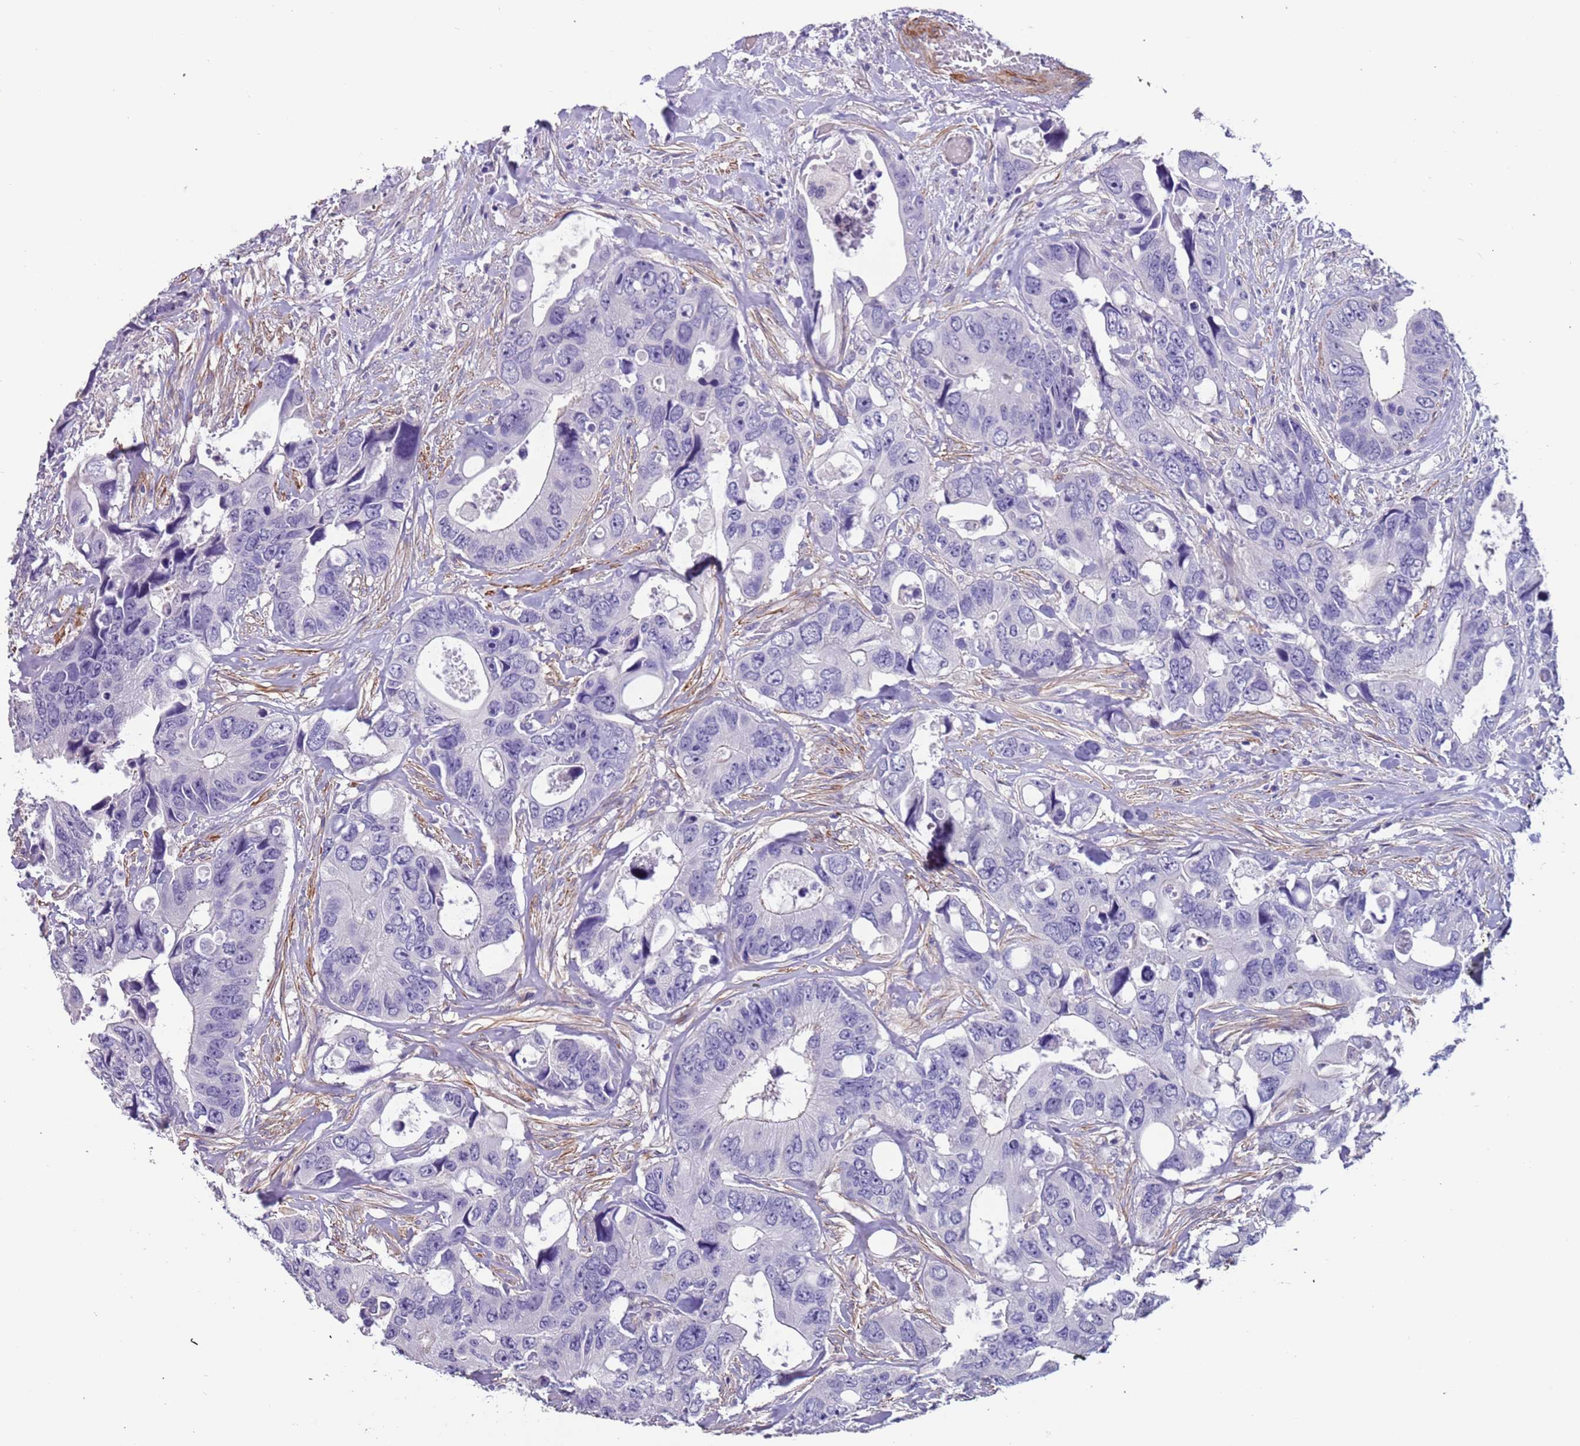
{"staining": {"intensity": "negative", "quantity": "none", "location": "none"}, "tissue": "colorectal cancer", "cell_type": "Tumor cells", "image_type": "cancer", "snomed": [{"axis": "morphology", "description": "Adenocarcinoma, NOS"}, {"axis": "topography", "description": "Rectum"}], "caption": "This is an immunohistochemistry photomicrograph of human colorectal cancer (adenocarcinoma). There is no positivity in tumor cells.", "gene": "PCGF2", "patient": {"sex": "male", "age": 57}}